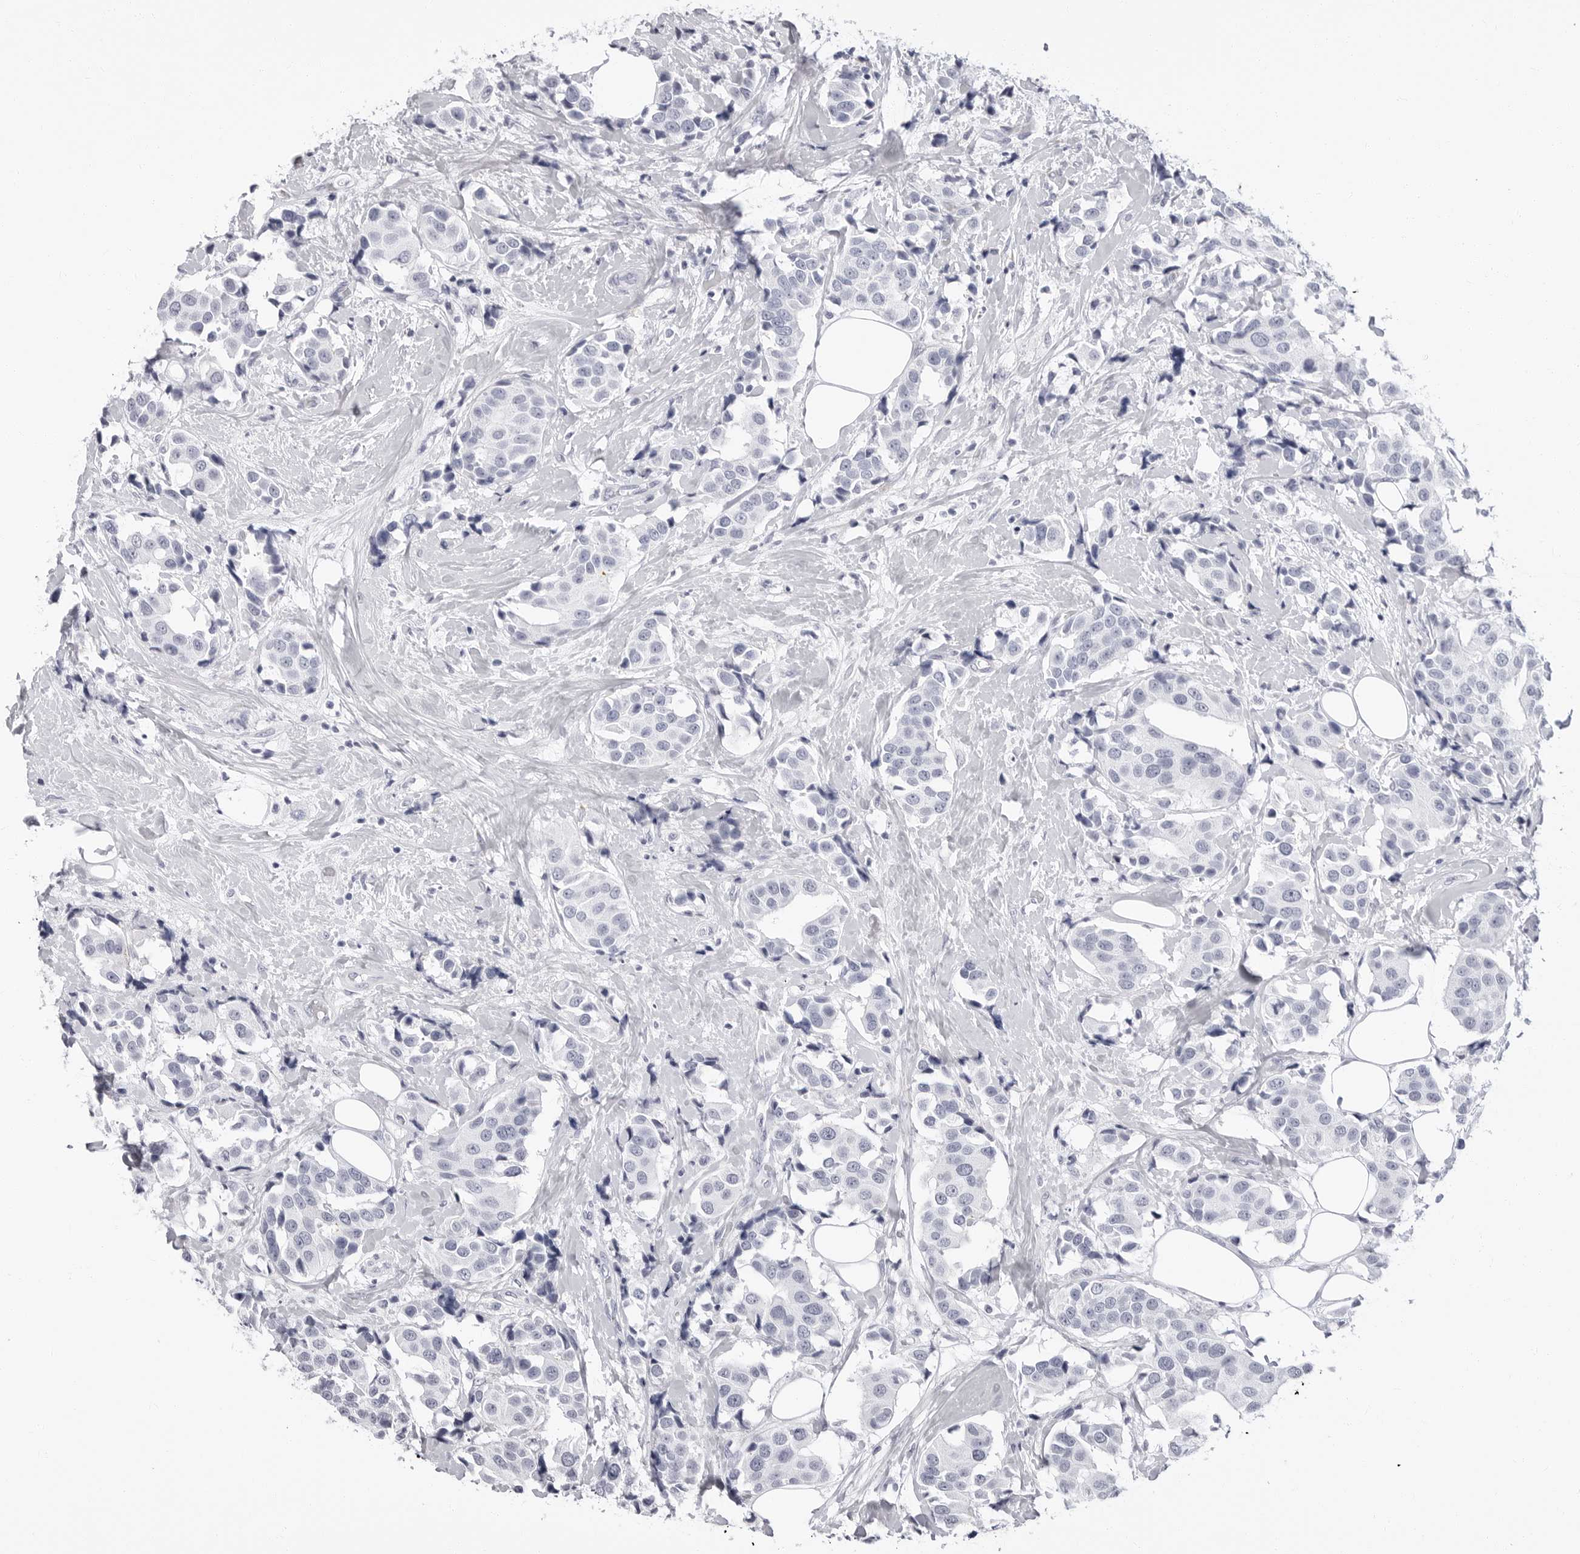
{"staining": {"intensity": "negative", "quantity": "none", "location": "none"}, "tissue": "breast cancer", "cell_type": "Tumor cells", "image_type": "cancer", "snomed": [{"axis": "morphology", "description": "Normal tissue, NOS"}, {"axis": "morphology", "description": "Duct carcinoma"}, {"axis": "topography", "description": "Breast"}], "caption": "Immunohistochemical staining of intraductal carcinoma (breast) exhibits no significant positivity in tumor cells.", "gene": "ERICH3", "patient": {"sex": "female", "age": 39}}